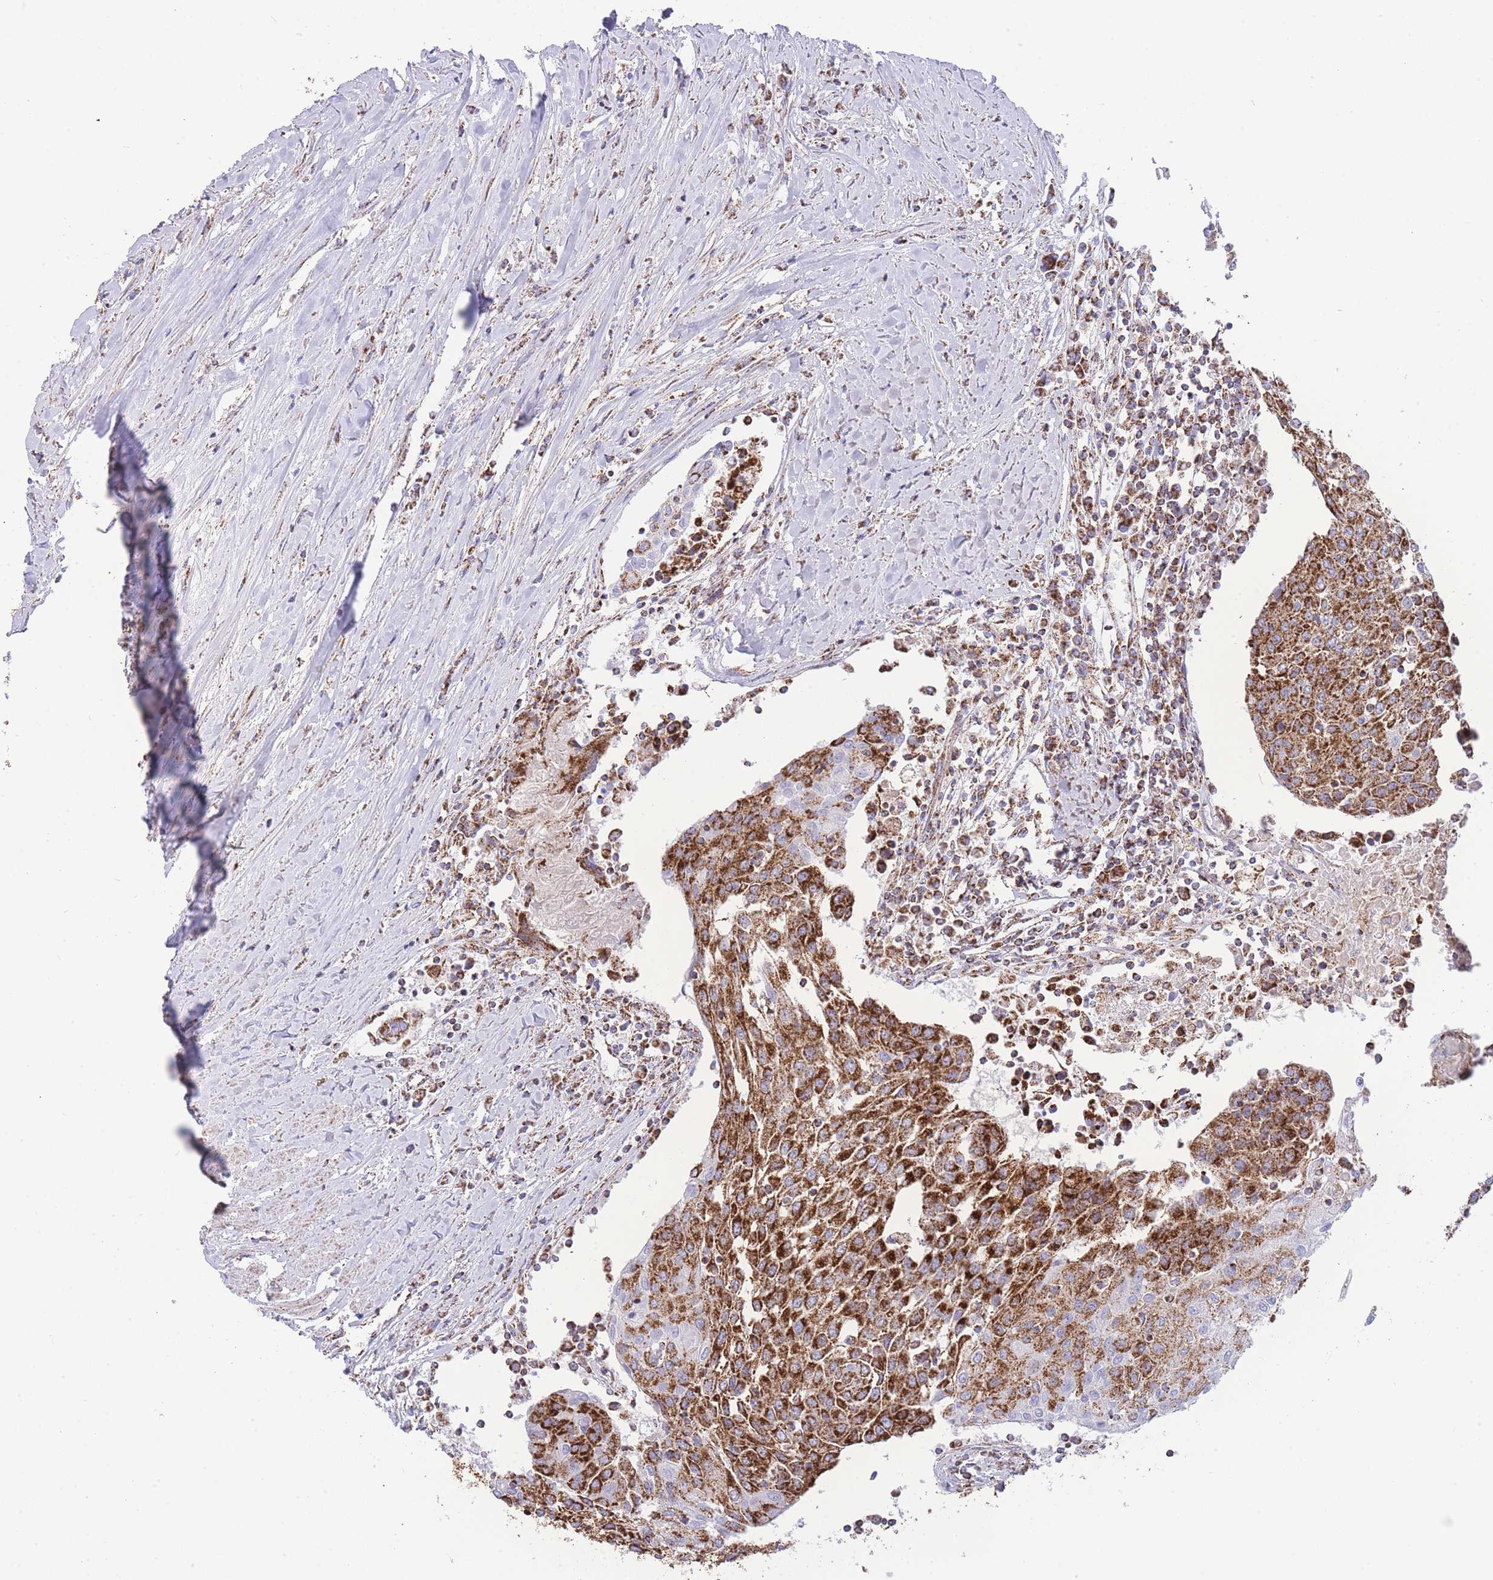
{"staining": {"intensity": "strong", "quantity": ">75%", "location": "cytoplasmic/membranous"}, "tissue": "urothelial cancer", "cell_type": "Tumor cells", "image_type": "cancer", "snomed": [{"axis": "morphology", "description": "Urothelial carcinoma, High grade"}, {"axis": "topography", "description": "Urinary bladder"}], "caption": "Immunohistochemistry of human urothelial cancer exhibits high levels of strong cytoplasmic/membranous staining in about >75% of tumor cells.", "gene": "GSTM1", "patient": {"sex": "female", "age": 85}}